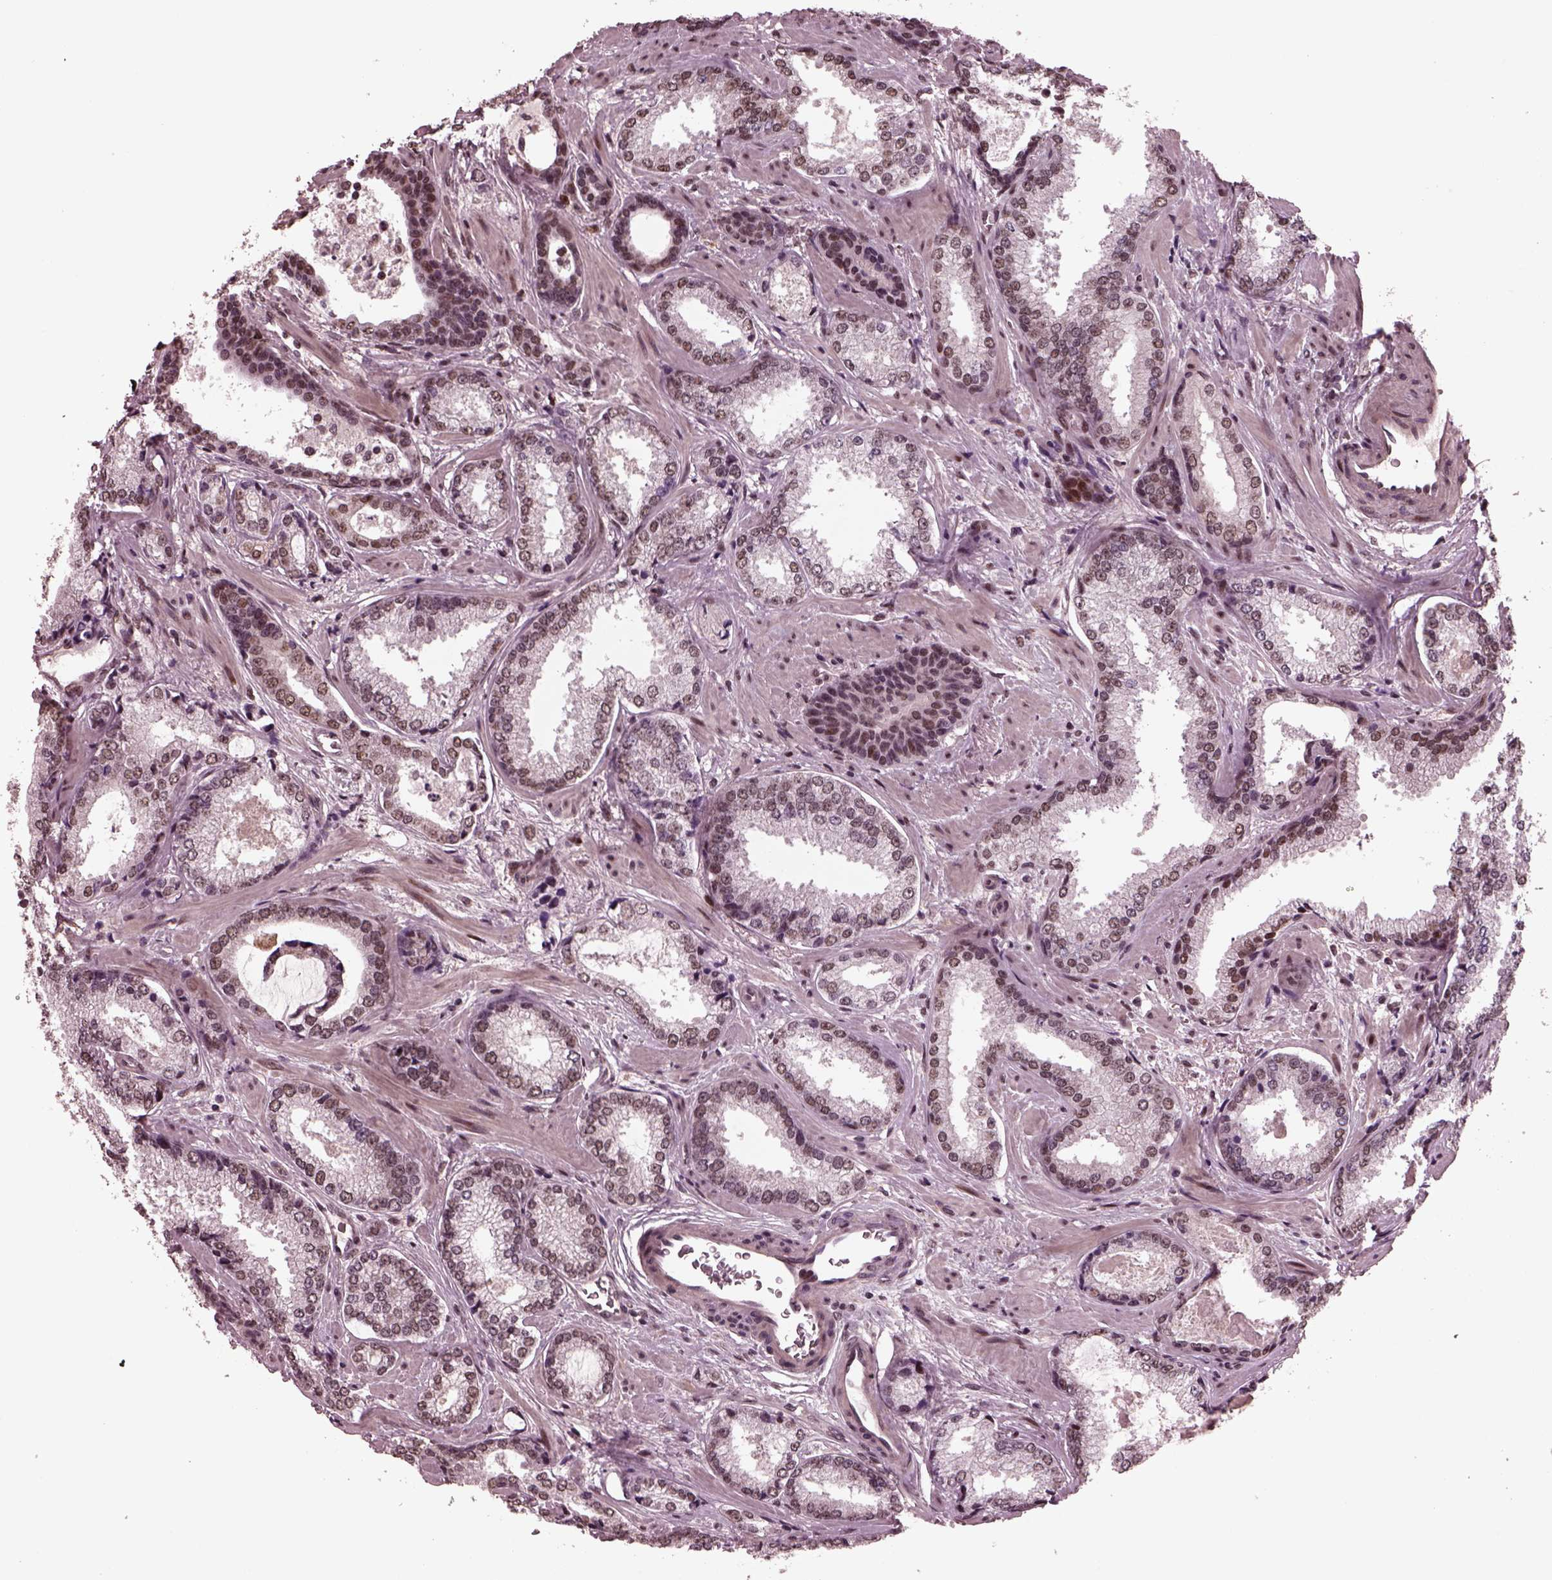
{"staining": {"intensity": "weak", "quantity": "25%-75%", "location": "nuclear"}, "tissue": "prostate cancer", "cell_type": "Tumor cells", "image_type": "cancer", "snomed": [{"axis": "morphology", "description": "Adenocarcinoma, Low grade"}, {"axis": "topography", "description": "Prostate"}], "caption": "Low-grade adenocarcinoma (prostate) stained with immunohistochemistry (IHC) reveals weak nuclear staining in approximately 25%-75% of tumor cells.", "gene": "NAP1L5", "patient": {"sex": "male", "age": 56}}